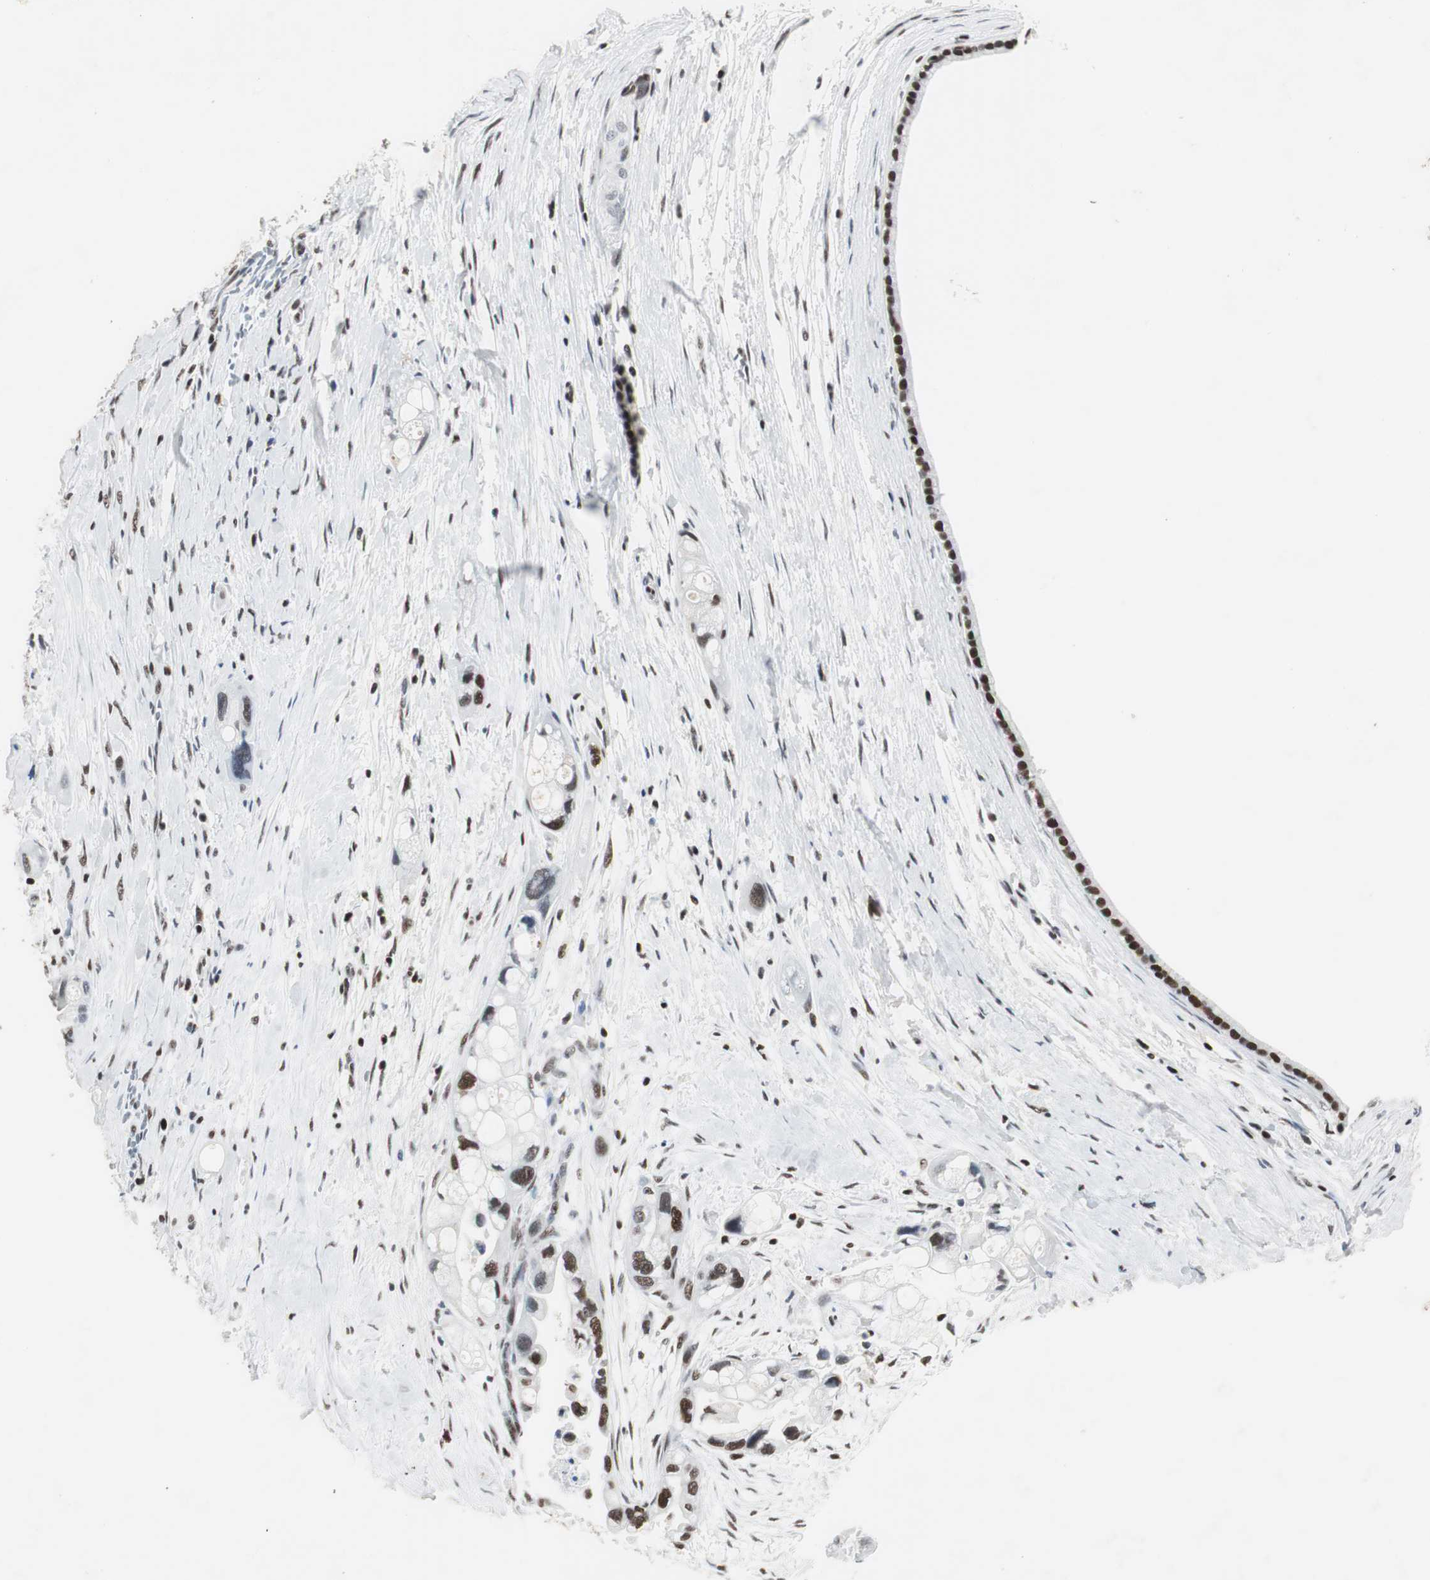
{"staining": {"intensity": "moderate", "quantity": ">75%", "location": "nuclear"}, "tissue": "pancreatic cancer", "cell_type": "Tumor cells", "image_type": "cancer", "snomed": [{"axis": "morphology", "description": "Adenocarcinoma, NOS"}, {"axis": "topography", "description": "Pancreas"}], "caption": "IHC micrograph of neoplastic tissue: human pancreatic cancer (adenocarcinoma) stained using immunohistochemistry exhibits medium levels of moderate protein expression localized specifically in the nuclear of tumor cells, appearing as a nuclear brown color.", "gene": "RAD9A", "patient": {"sex": "female", "age": 77}}